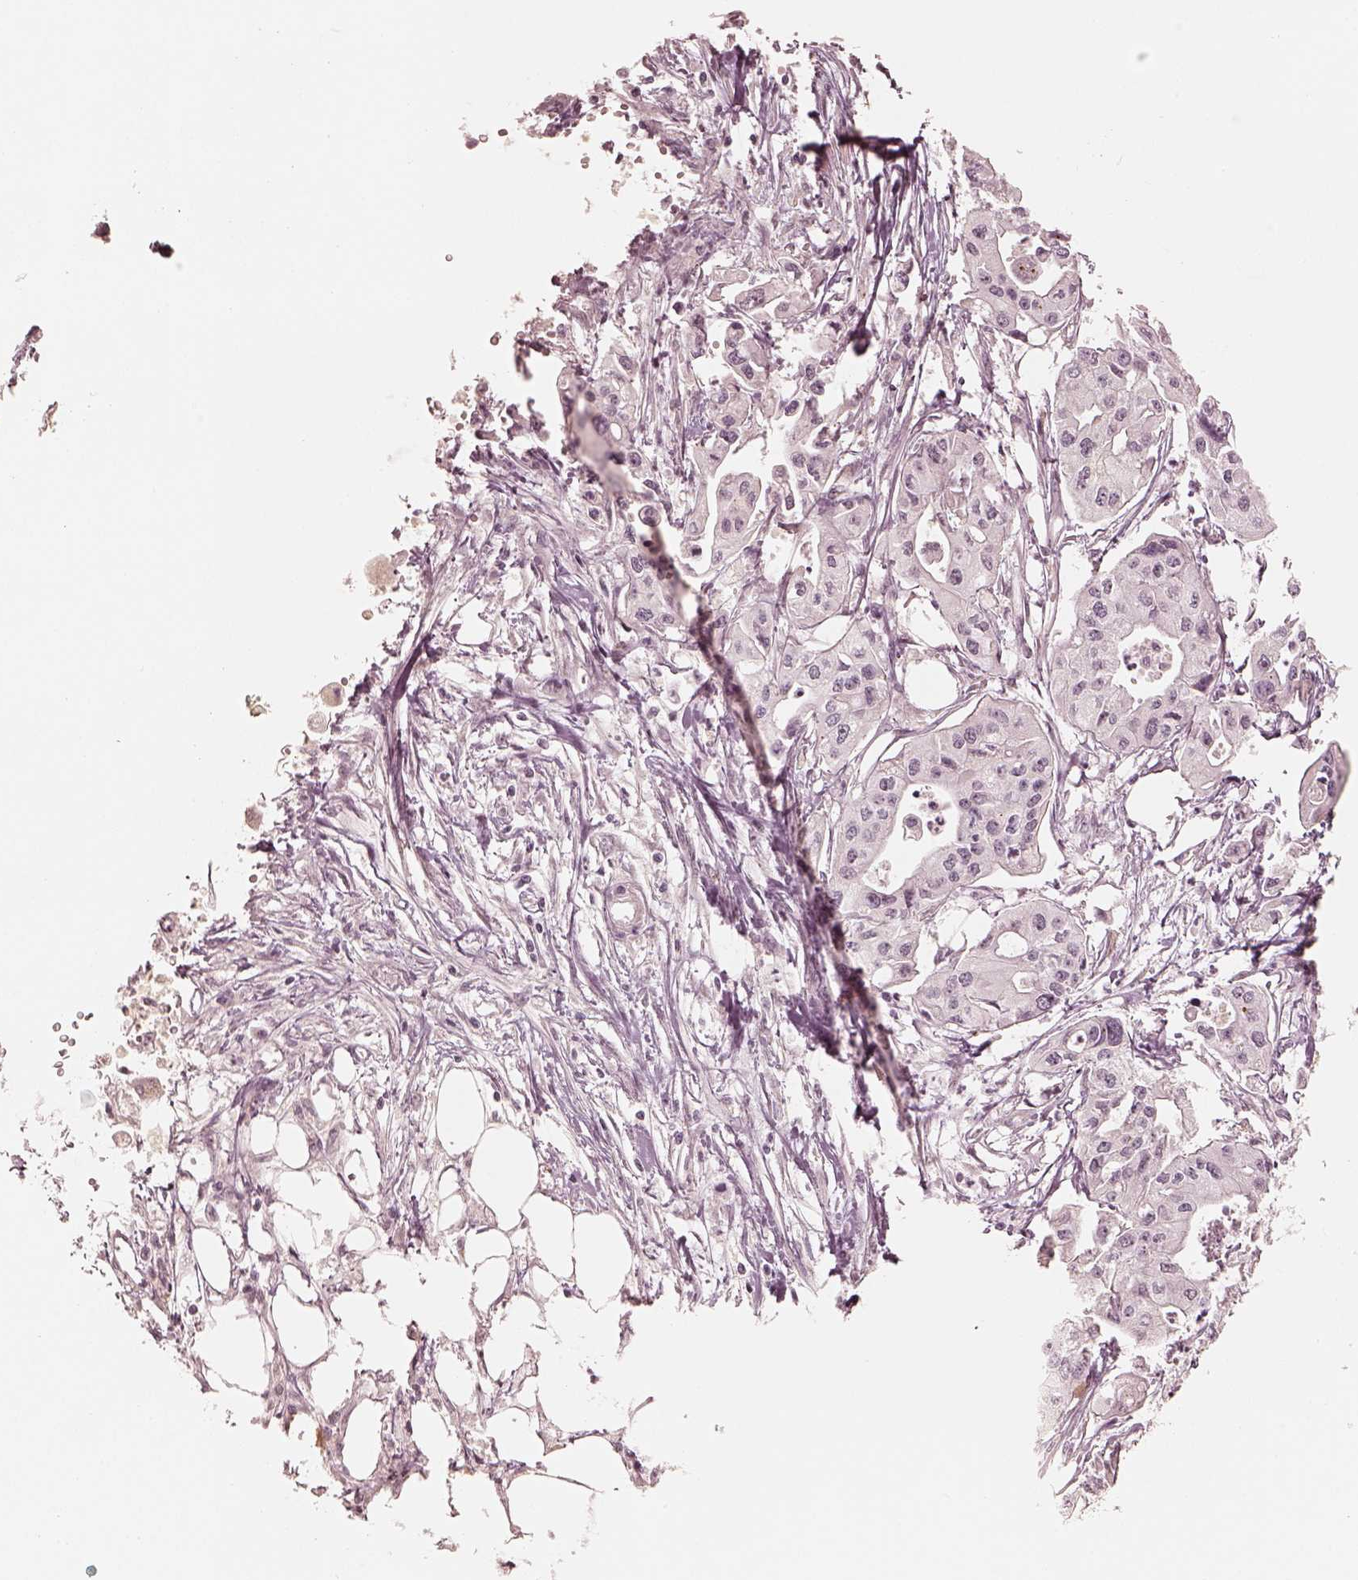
{"staining": {"intensity": "negative", "quantity": "none", "location": "none"}, "tissue": "pancreatic cancer", "cell_type": "Tumor cells", "image_type": "cancer", "snomed": [{"axis": "morphology", "description": "Adenocarcinoma, NOS"}, {"axis": "topography", "description": "Pancreas"}], "caption": "The photomicrograph exhibits no staining of tumor cells in pancreatic cancer (adenocarcinoma). Brightfield microscopy of IHC stained with DAB (brown) and hematoxylin (blue), captured at high magnification.", "gene": "GORASP2", "patient": {"sex": "male", "age": 70}}